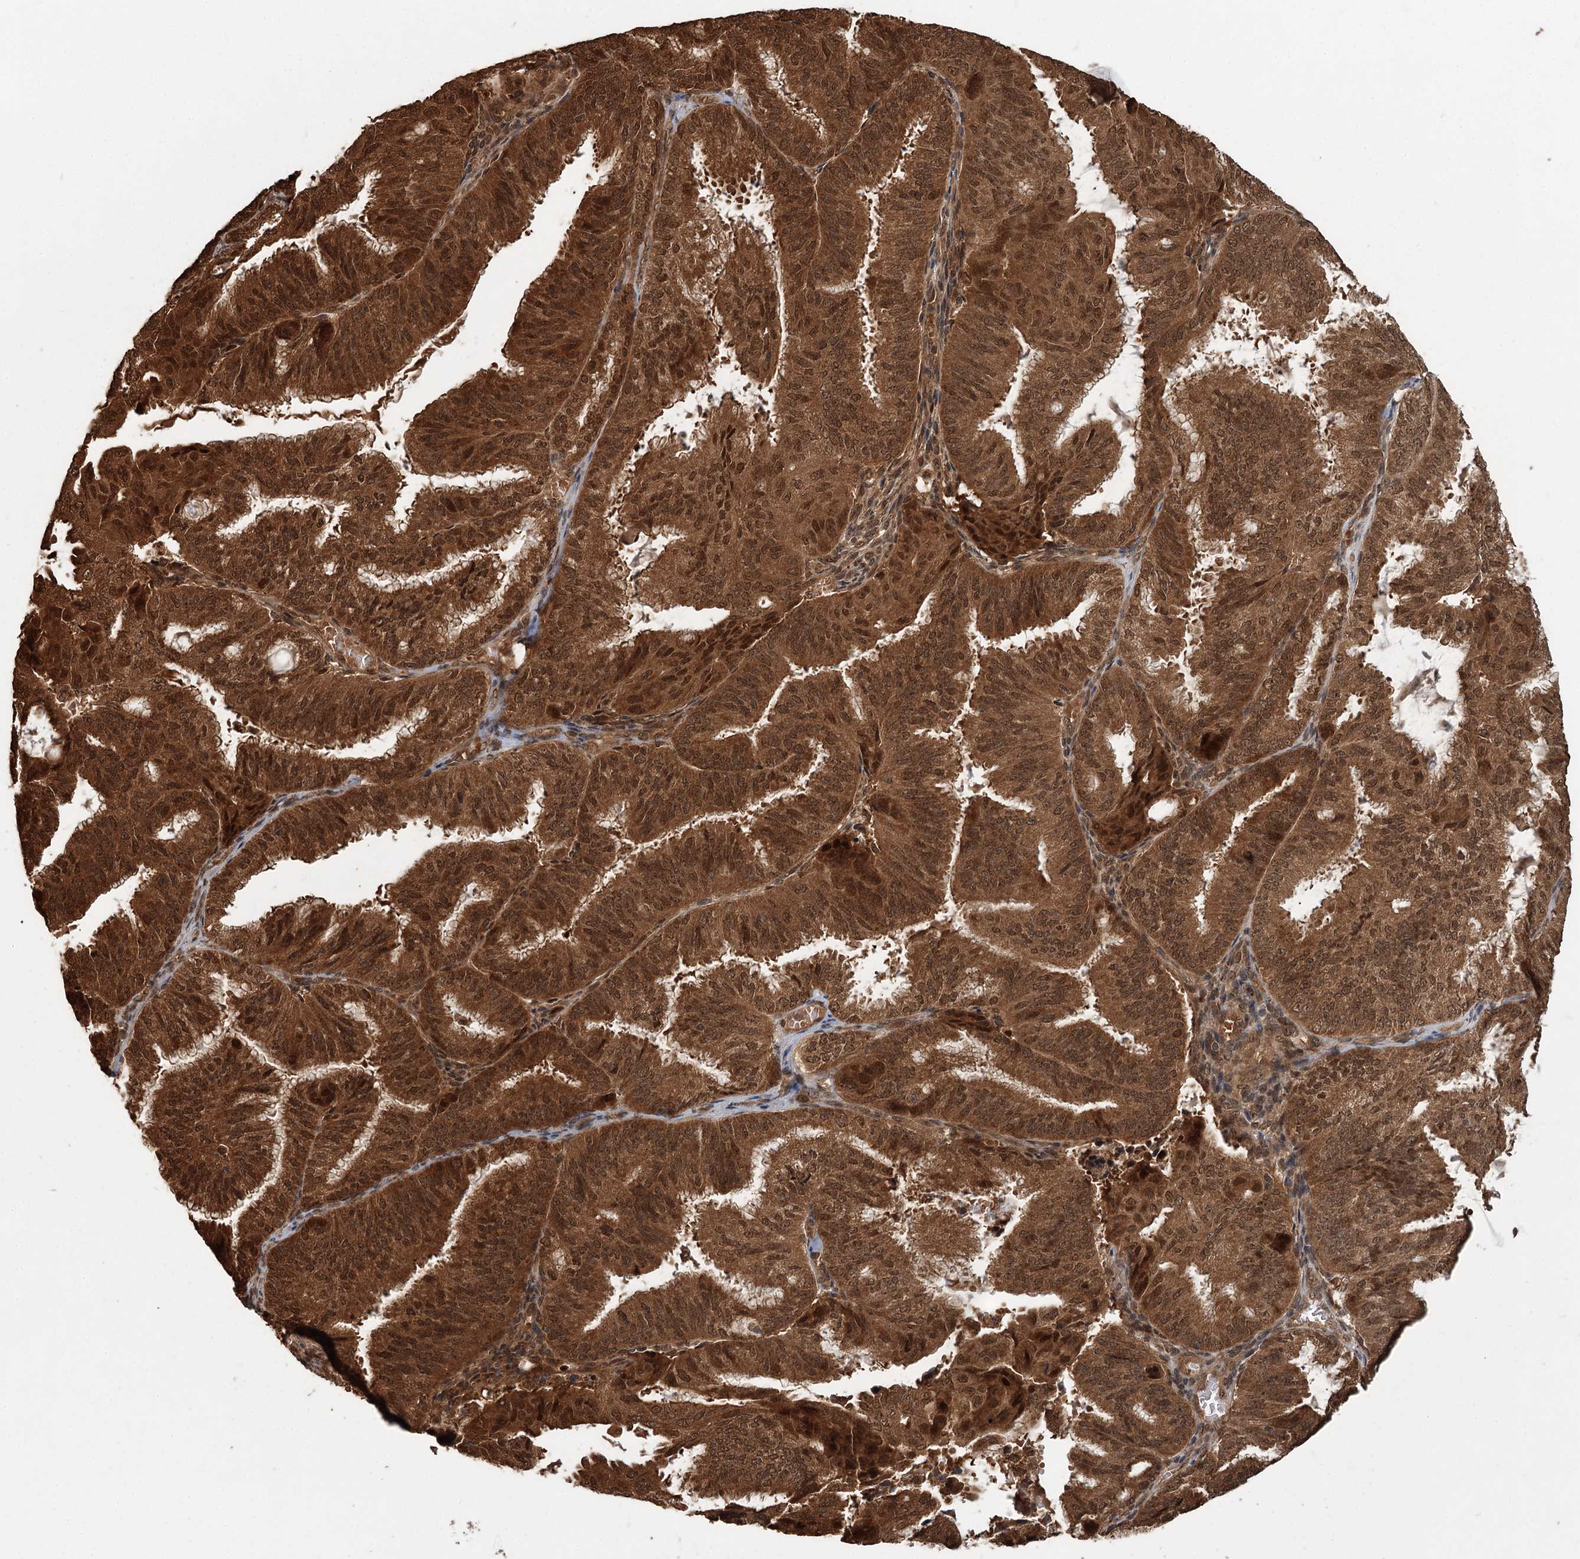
{"staining": {"intensity": "strong", "quantity": ">75%", "location": "cytoplasmic/membranous,nuclear"}, "tissue": "endometrial cancer", "cell_type": "Tumor cells", "image_type": "cancer", "snomed": [{"axis": "morphology", "description": "Adenocarcinoma, NOS"}, {"axis": "topography", "description": "Endometrium"}], "caption": "Endometrial cancer (adenocarcinoma) stained for a protein (brown) exhibits strong cytoplasmic/membranous and nuclear positive positivity in about >75% of tumor cells.", "gene": "N6AMT1", "patient": {"sex": "female", "age": 49}}